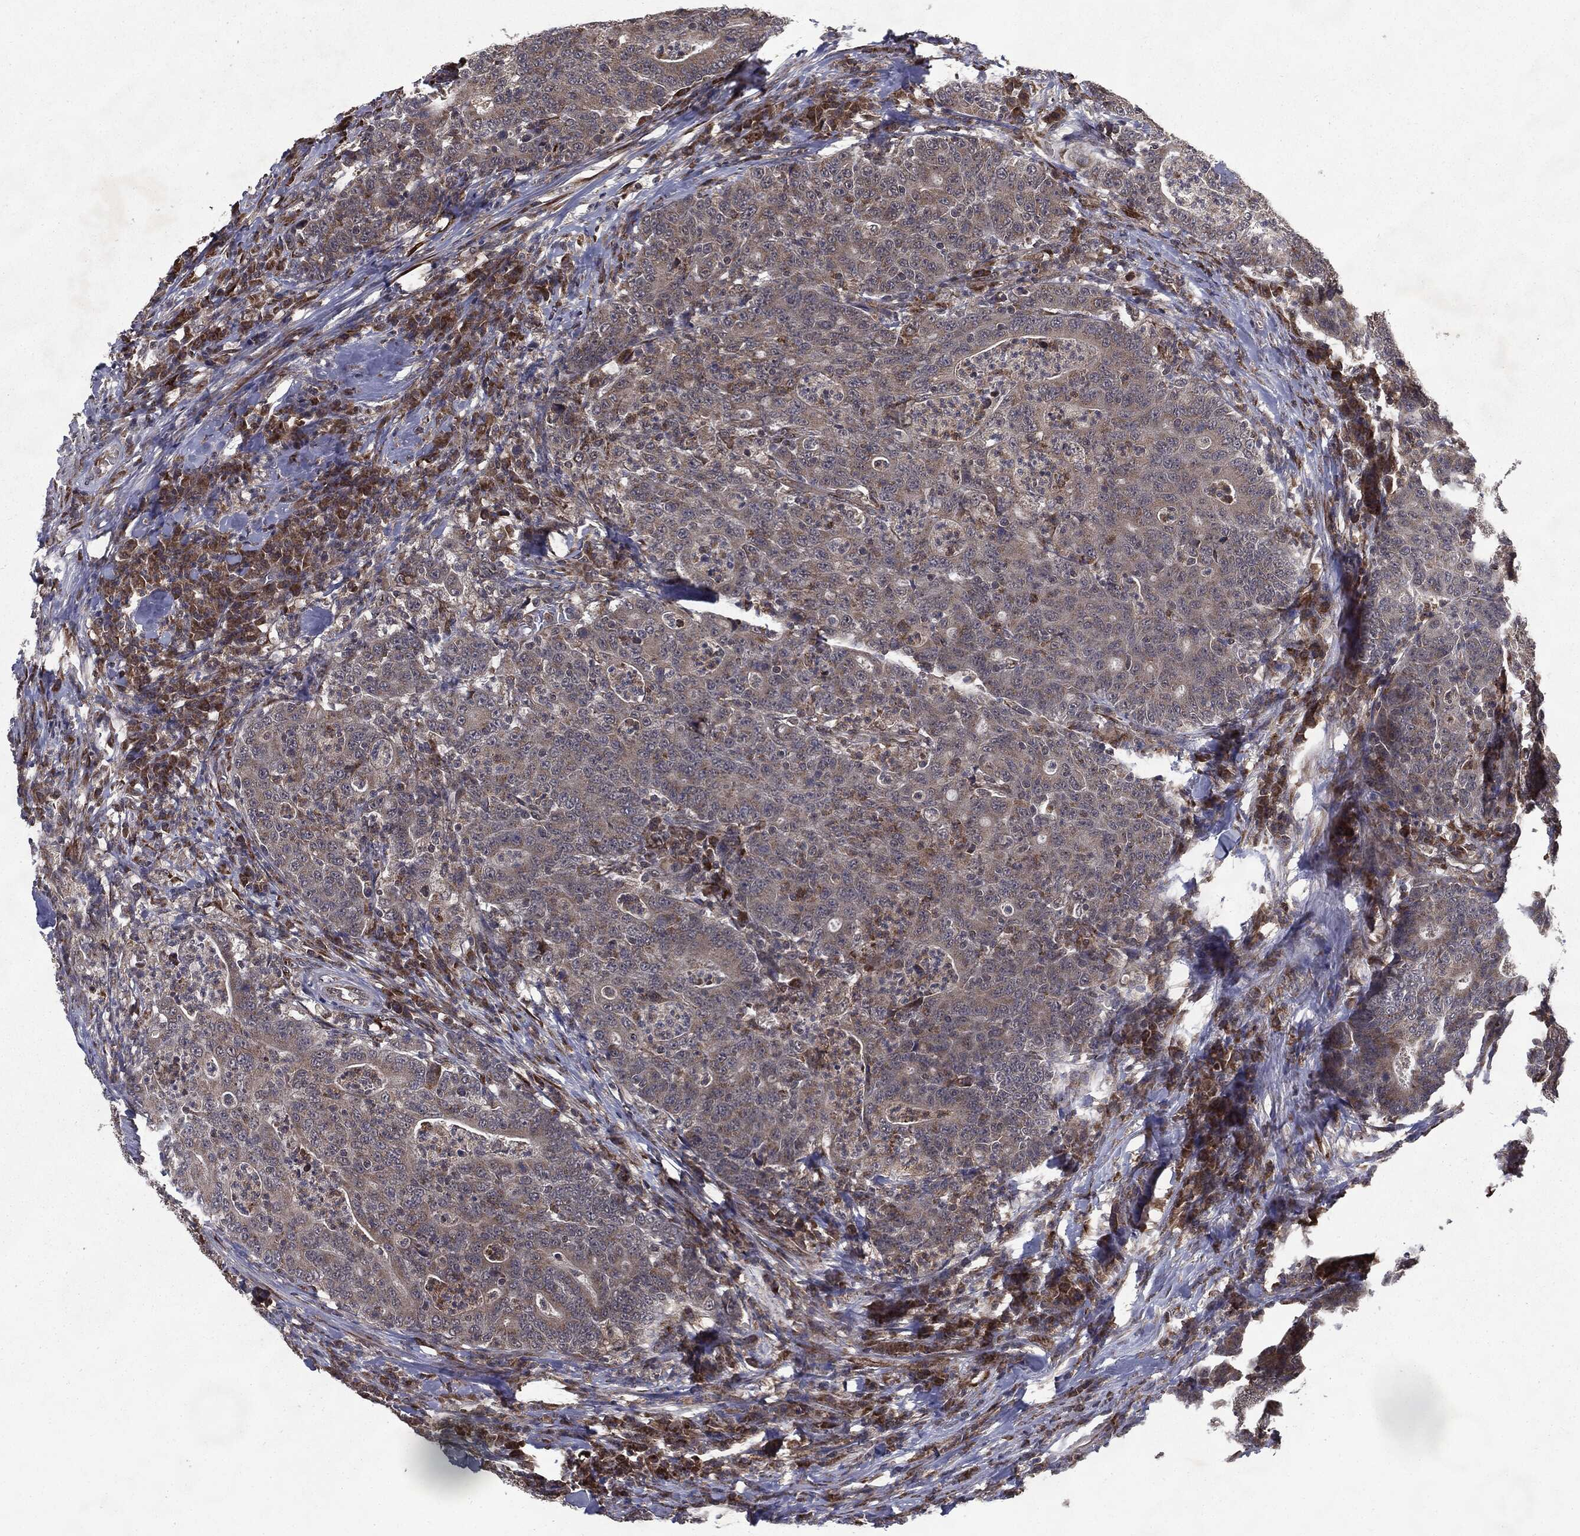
{"staining": {"intensity": "moderate", "quantity": "25%-75%", "location": "cytoplasmic/membranous"}, "tissue": "colorectal cancer", "cell_type": "Tumor cells", "image_type": "cancer", "snomed": [{"axis": "morphology", "description": "Adenocarcinoma, NOS"}, {"axis": "topography", "description": "Colon"}], "caption": "There is medium levels of moderate cytoplasmic/membranous positivity in tumor cells of colorectal cancer (adenocarcinoma), as demonstrated by immunohistochemical staining (brown color).", "gene": "HDAC5", "patient": {"sex": "male", "age": 70}}